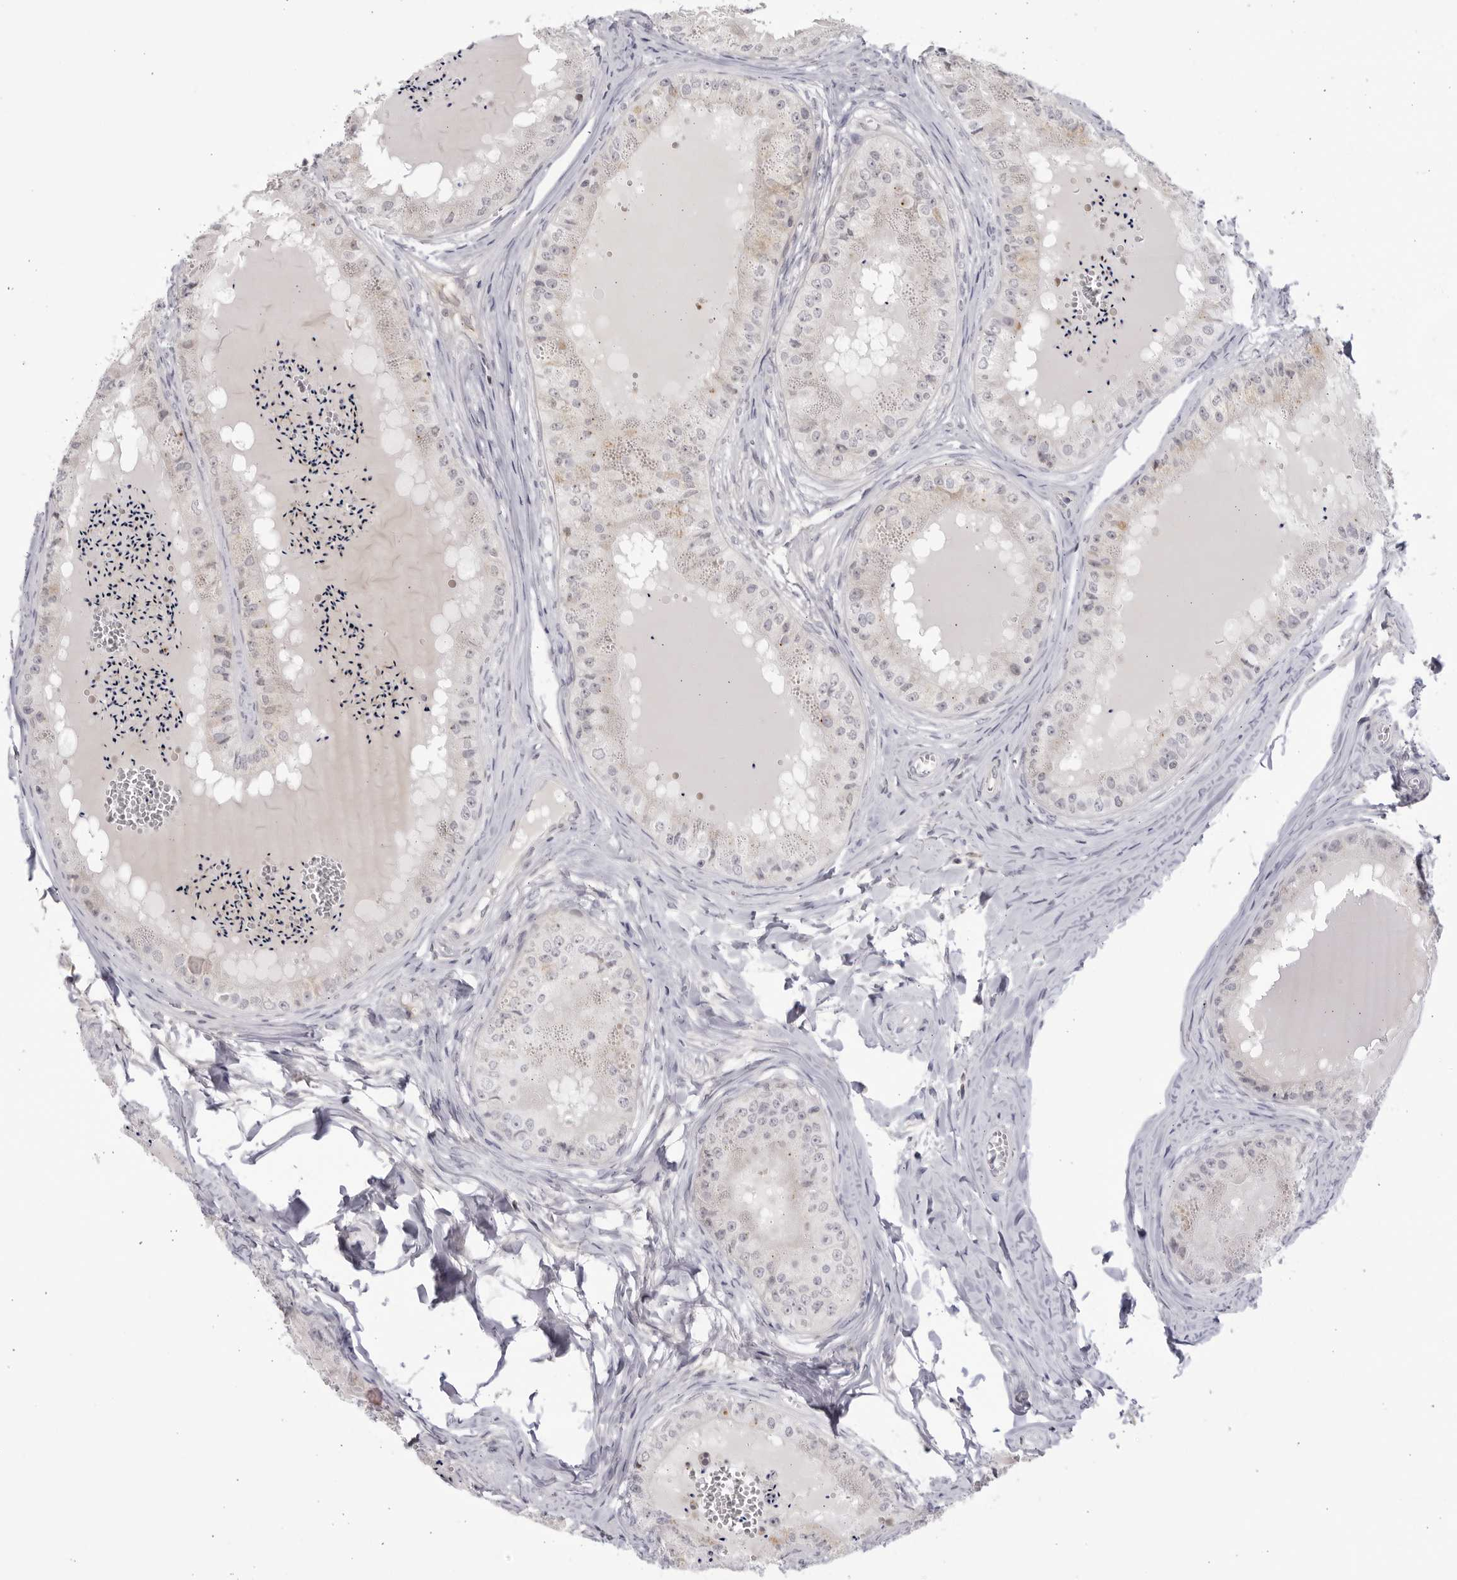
{"staining": {"intensity": "negative", "quantity": "none", "location": "none"}, "tissue": "epididymis", "cell_type": "Glandular cells", "image_type": "normal", "snomed": [{"axis": "morphology", "description": "Normal tissue, NOS"}, {"axis": "topography", "description": "Epididymis"}], "caption": "Immunohistochemical staining of benign epididymis demonstrates no significant staining in glandular cells. Brightfield microscopy of IHC stained with DAB (brown) and hematoxylin (blue), captured at high magnification.", "gene": "CNBD1", "patient": {"sex": "male", "age": 31}}